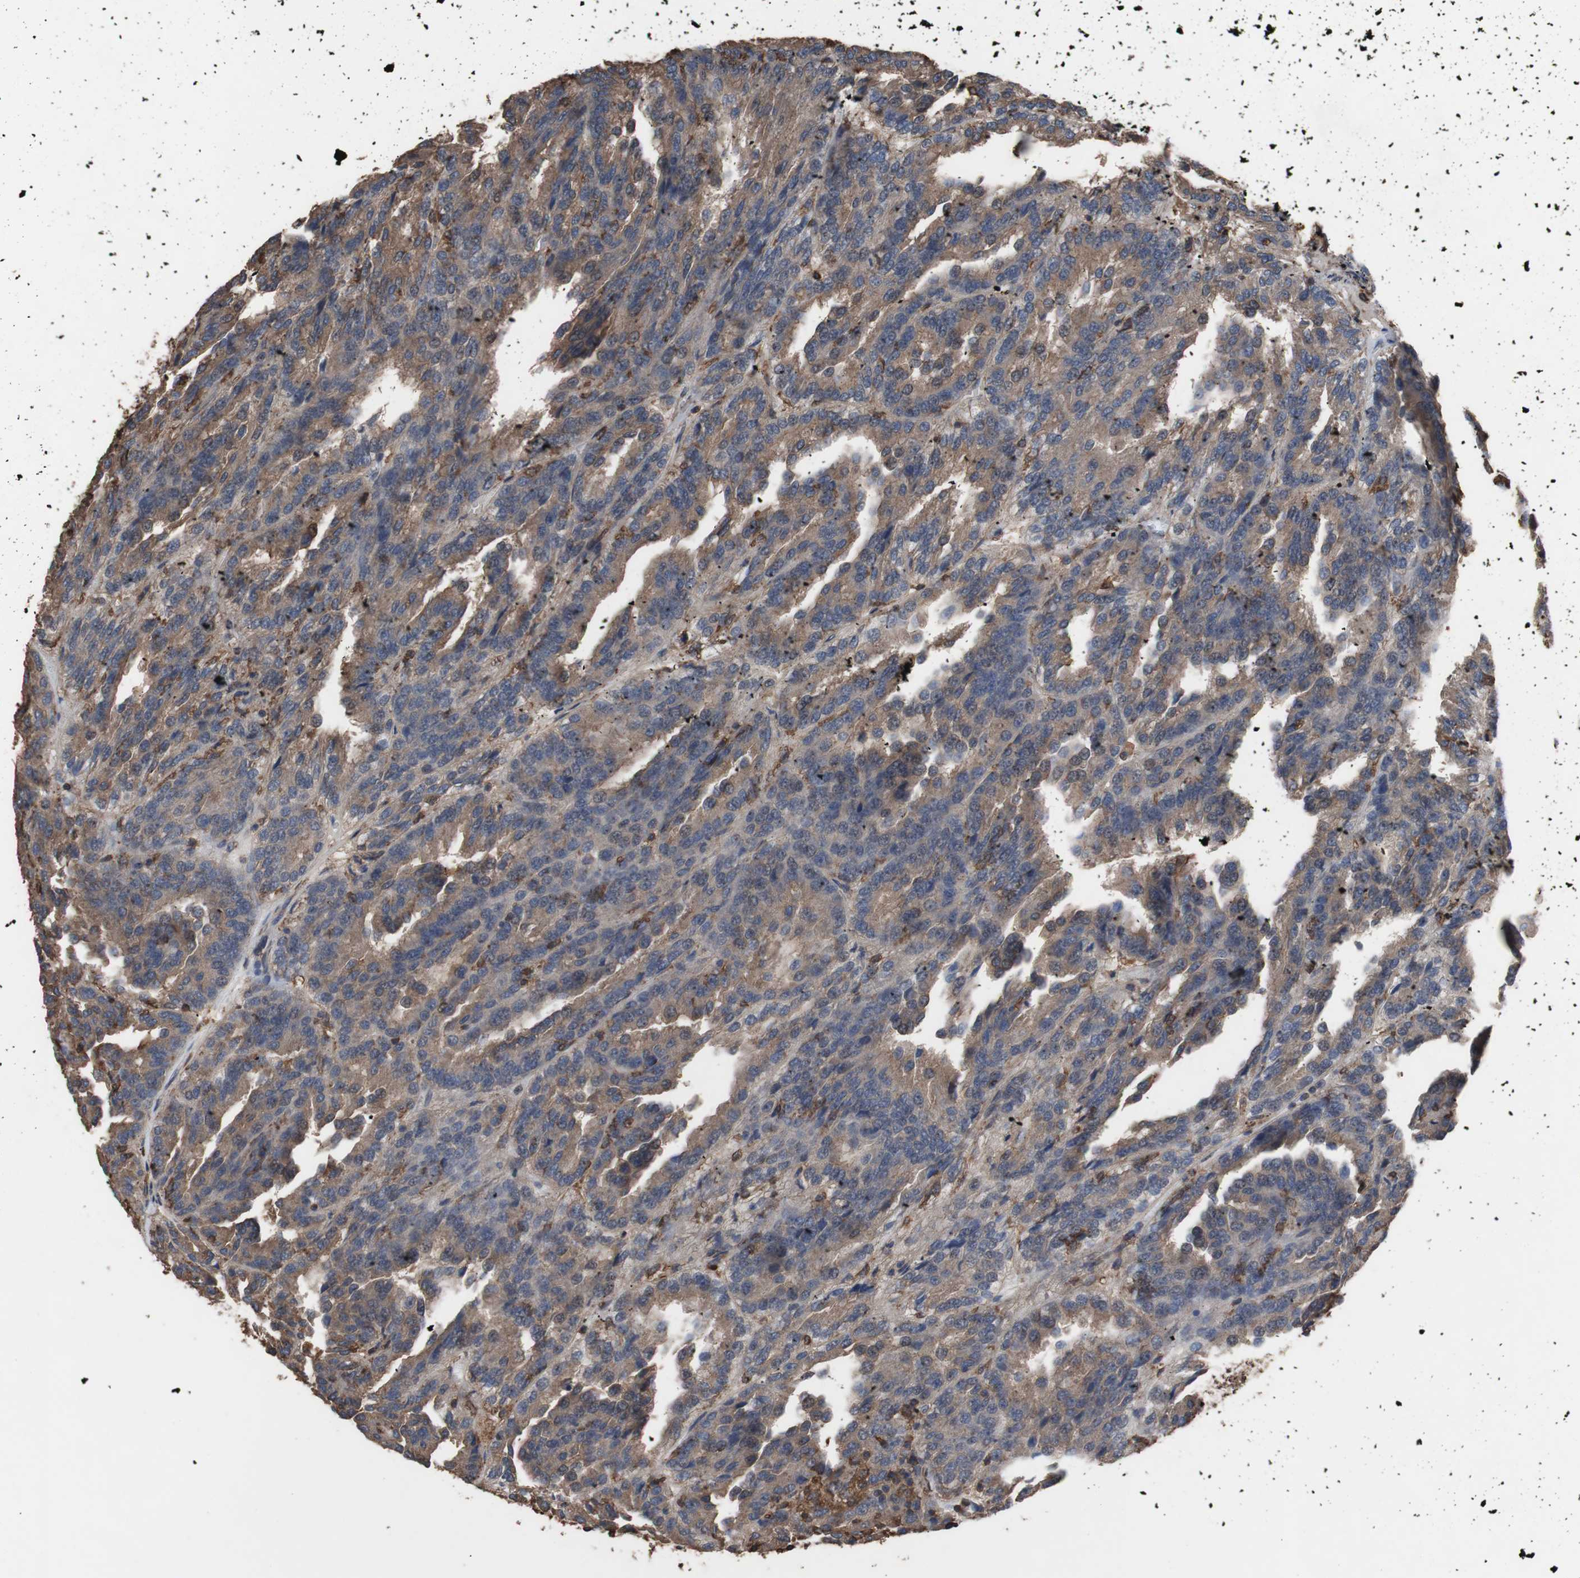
{"staining": {"intensity": "moderate", "quantity": ">75%", "location": "cytoplasmic/membranous"}, "tissue": "renal cancer", "cell_type": "Tumor cells", "image_type": "cancer", "snomed": [{"axis": "morphology", "description": "Adenocarcinoma, NOS"}, {"axis": "topography", "description": "Kidney"}], "caption": "This photomicrograph displays immunohistochemistry staining of human renal adenocarcinoma, with medium moderate cytoplasmic/membranous positivity in about >75% of tumor cells.", "gene": "COL6A2", "patient": {"sex": "male", "age": 46}}